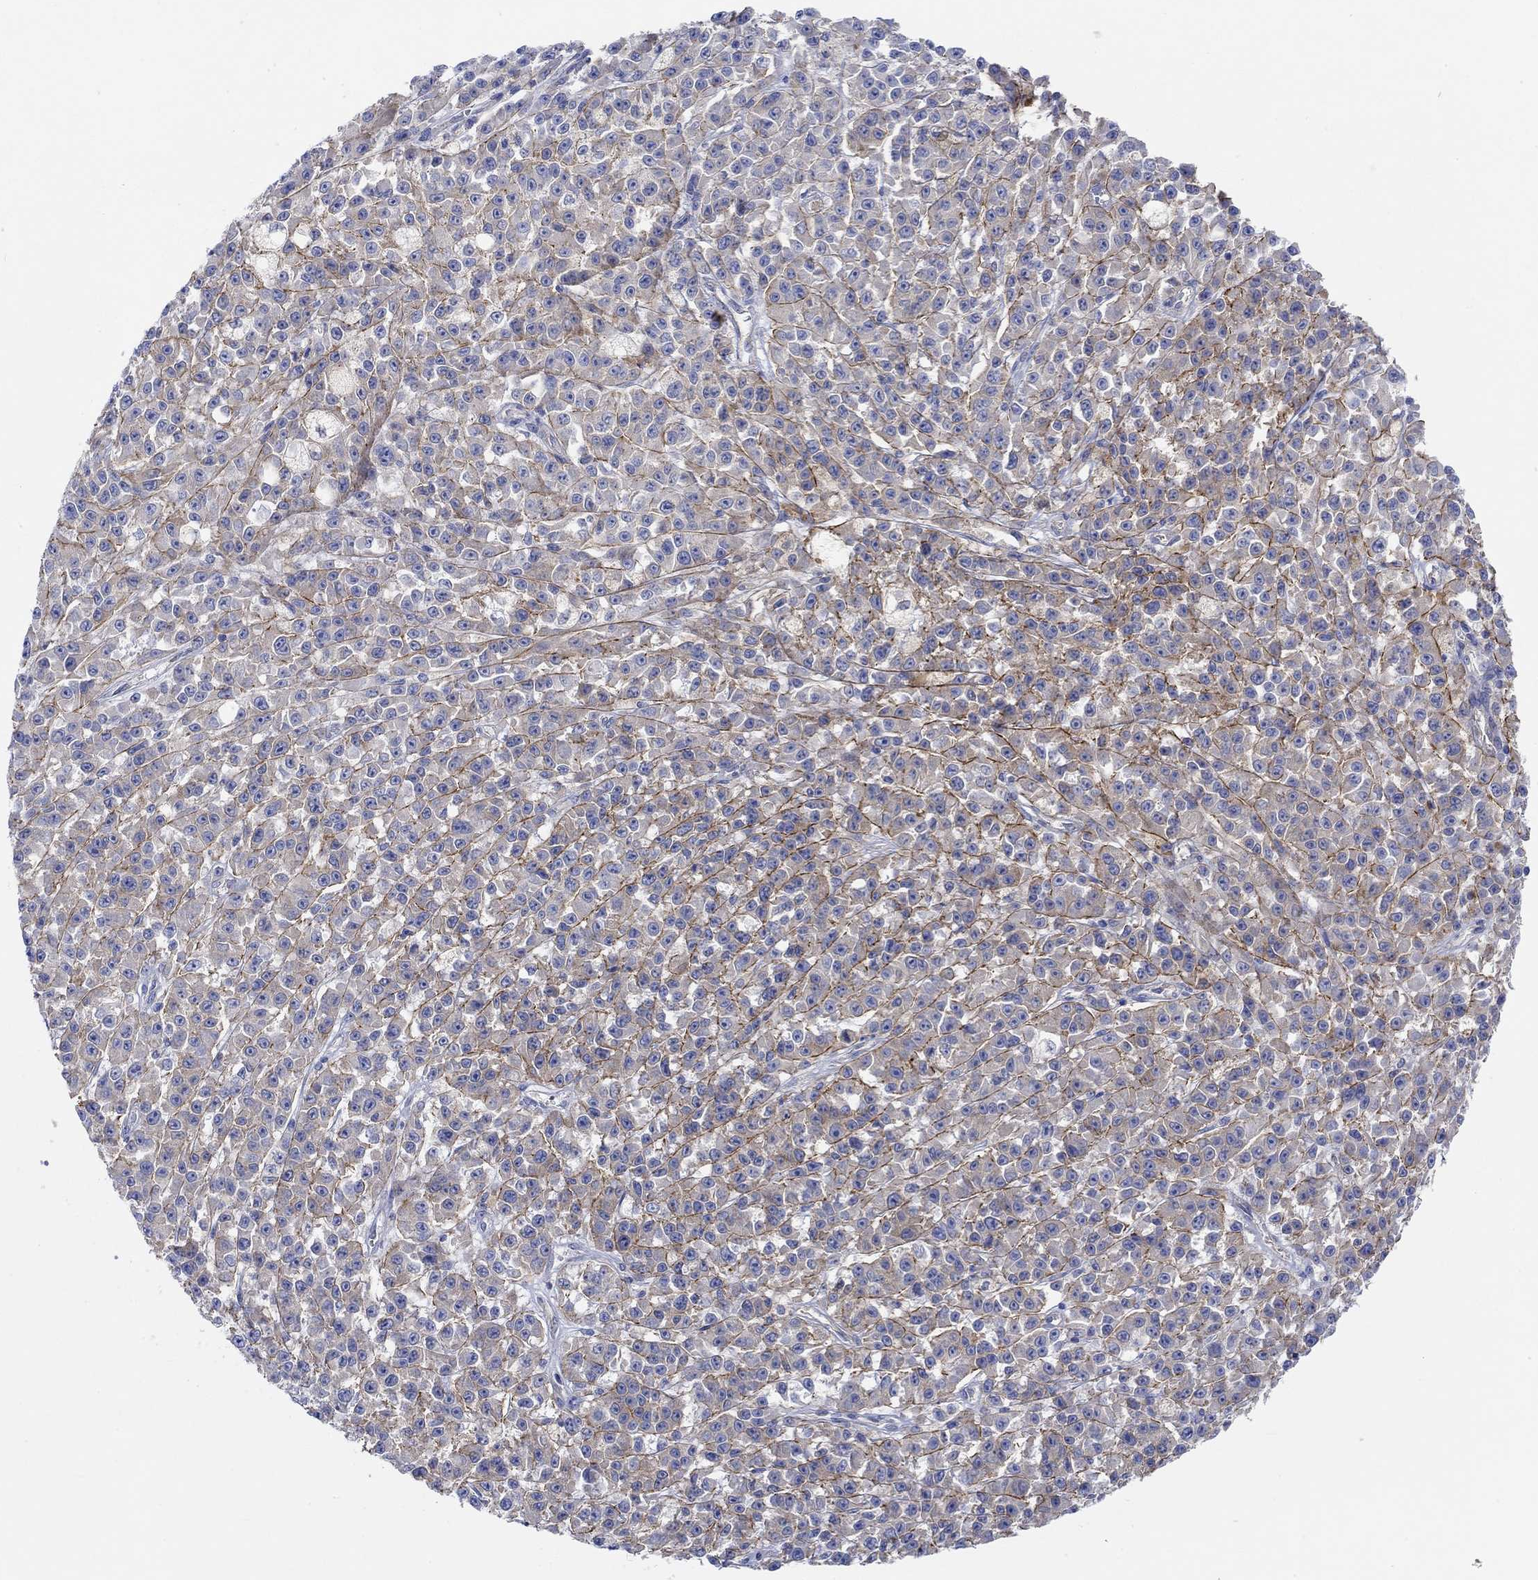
{"staining": {"intensity": "strong", "quantity": ">75%", "location": "cytoplasmic/membranous"}, "tissue": "melanoma", "cell_type": "Tumor cells", "image_type": "cancer", "snomed": [{"axis": "morphology", "description": "Malignant melanoma, NOS"}, {"axis": "topography", "description": "Skin"}], "caption": "A brown stain labels strong cytoplasmic/membranous staining of a protein in human melanoma tumor cells.", "gene": "REEP6", "patient": {"sex": "female", "age": 58}}